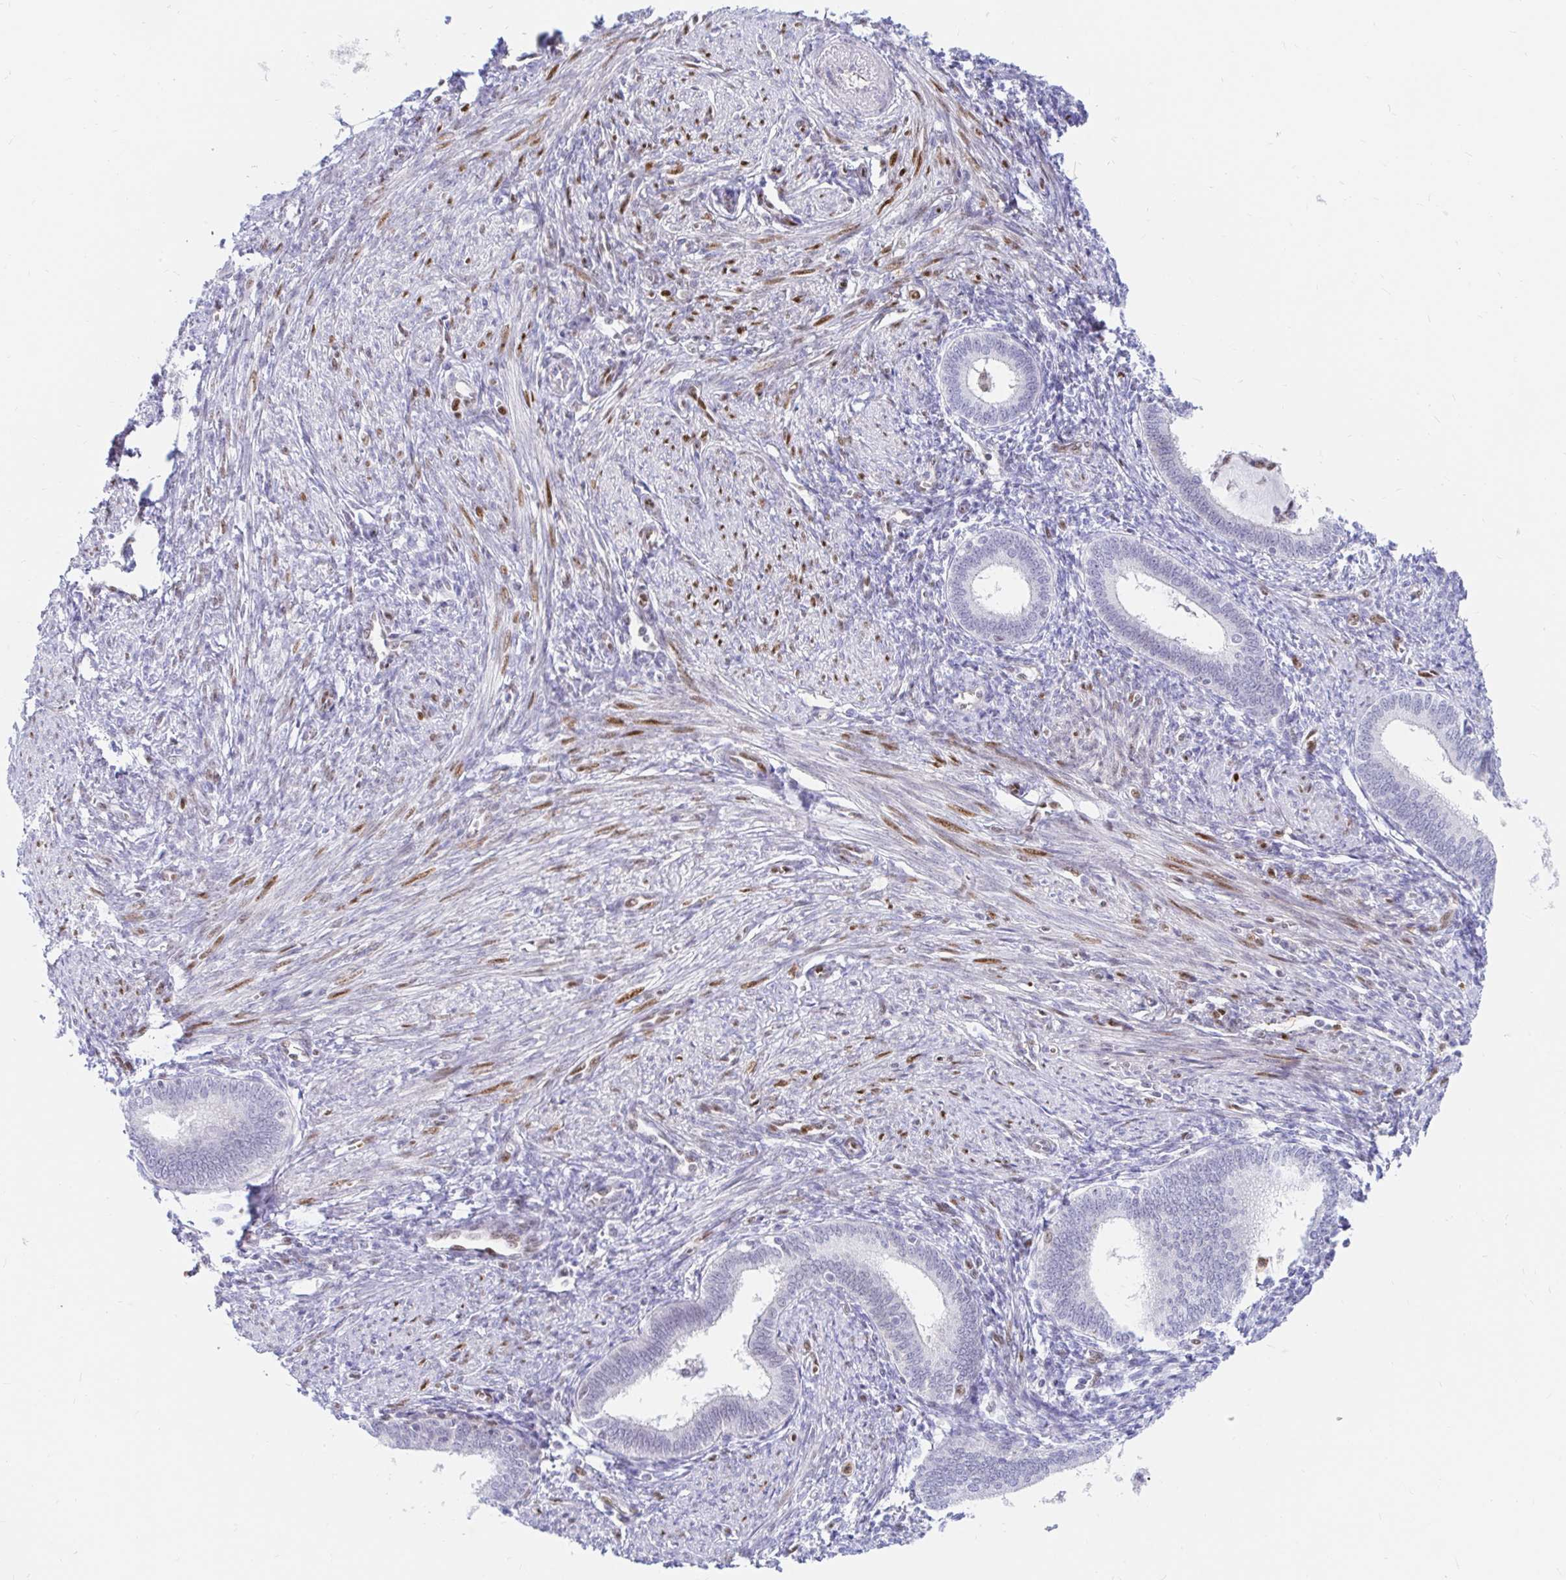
{"staining": {"intensity": "negative", "quantity": "none", "location": "none"}, "tissue": "endometrium", "cell_type": "Cells in endometrial stroma", "image_type": "normal", "snomed": [{"axis": "morphology", "description": "Normal tissue, NOS"}, {"axis": "topography", "description": "Endometrium"}], "caption": "Immunohistochemical staining of normal human endometrium demonstrates no significant expression in cells in endometrial stroma.", "gene": "HINFP", "patient": {"sex": "female", "age": 41}}